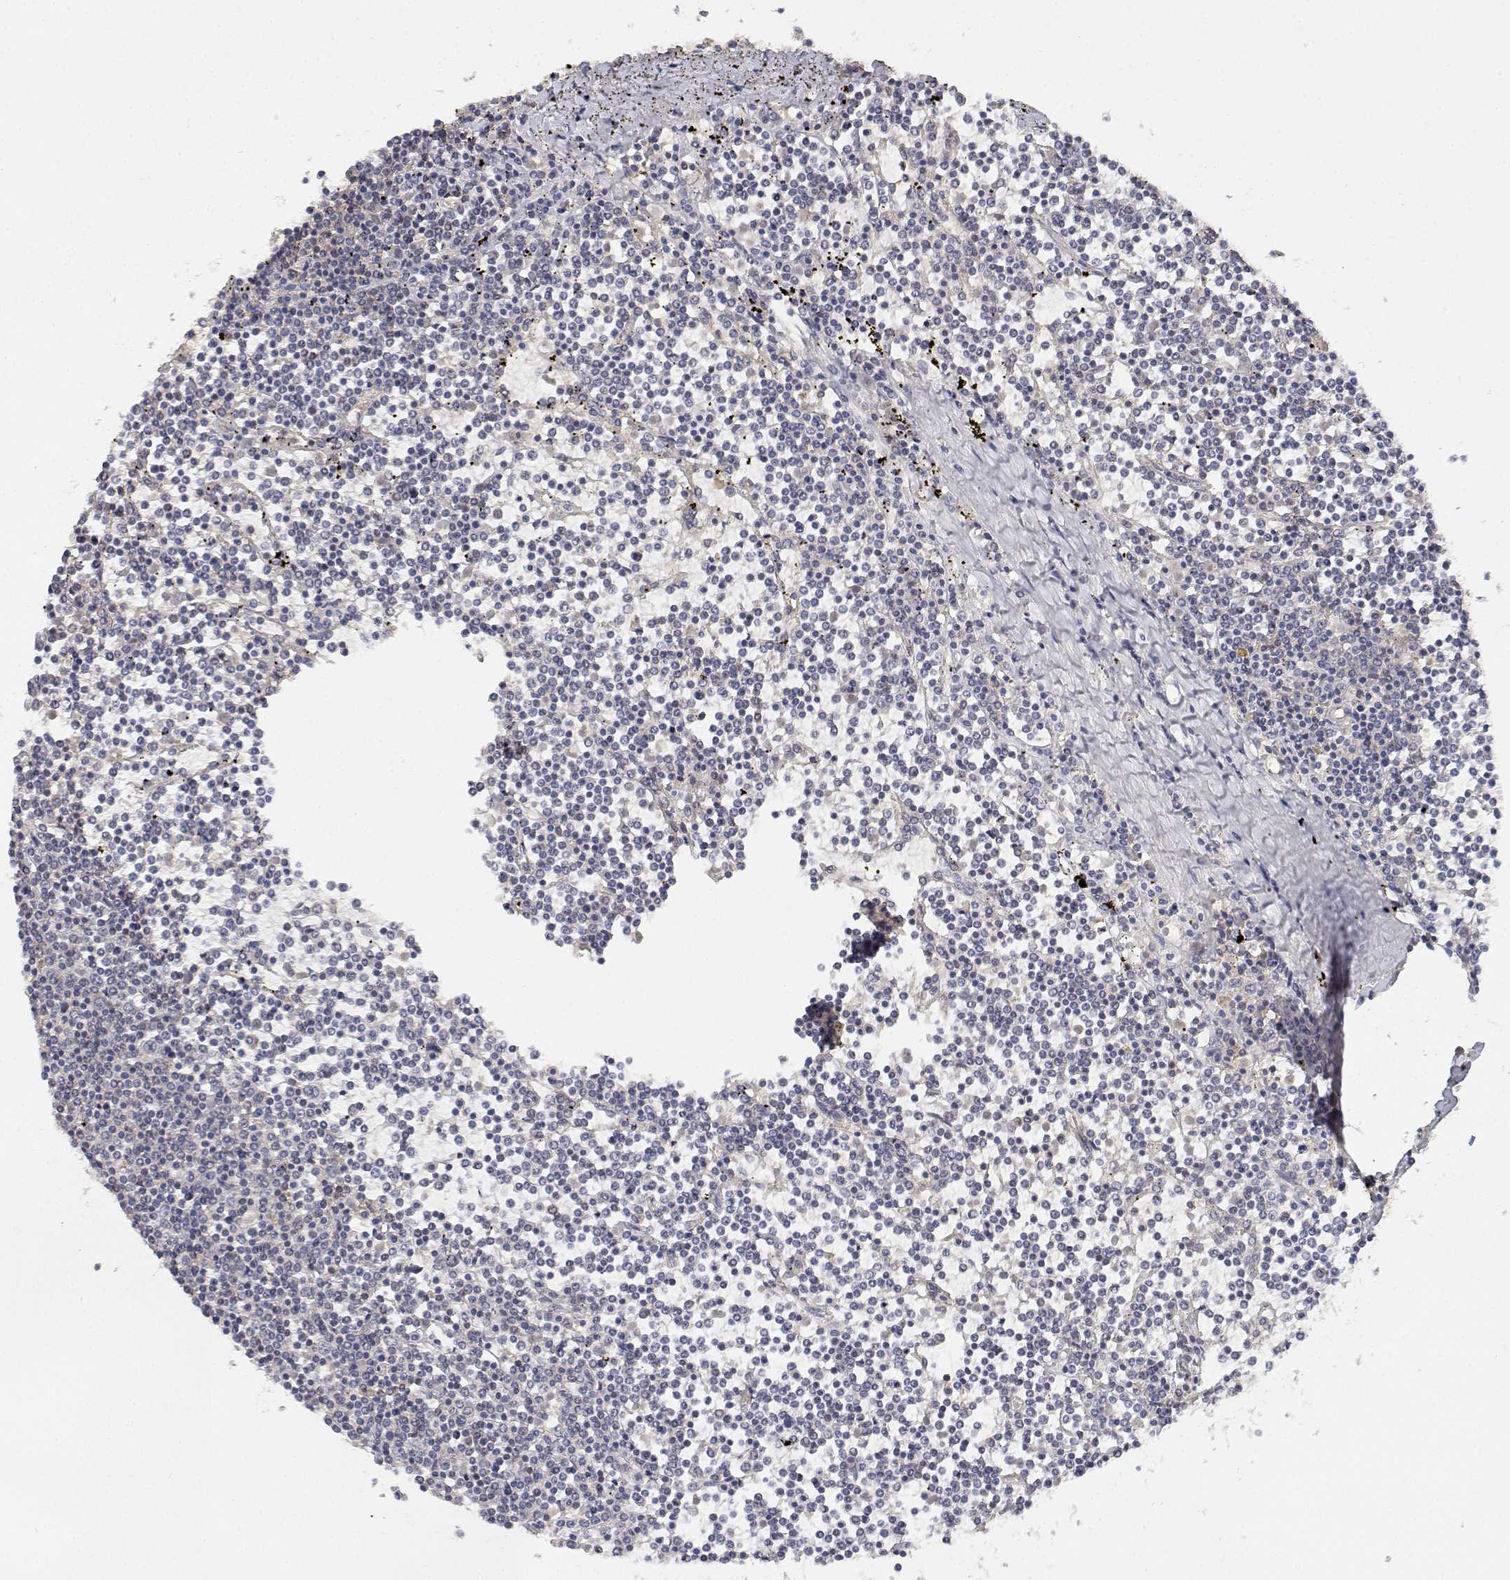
{"staining": {"intensity": "negative", "quantity": "none", "location": "none"}, "tissue": "lymphoma", "cell_type": "Tumor cells", "image_type": "cancer", "snomed": [{"axis": "morphology", "description": "Malignant lymphoma, non-Hodgkin's type, Low grade"}, {"axis": "topography", "description": "Spleen"}], "caption": "Immunohistochemistry image of neoplastic tissue: low-grade malignant lymphoma, non-Hodgkin's type stained with DAB demonstrates no significant protein expression in tumor cells.", "gene": "LONRF3", "patient": {"sex": "female", "age": 19}}